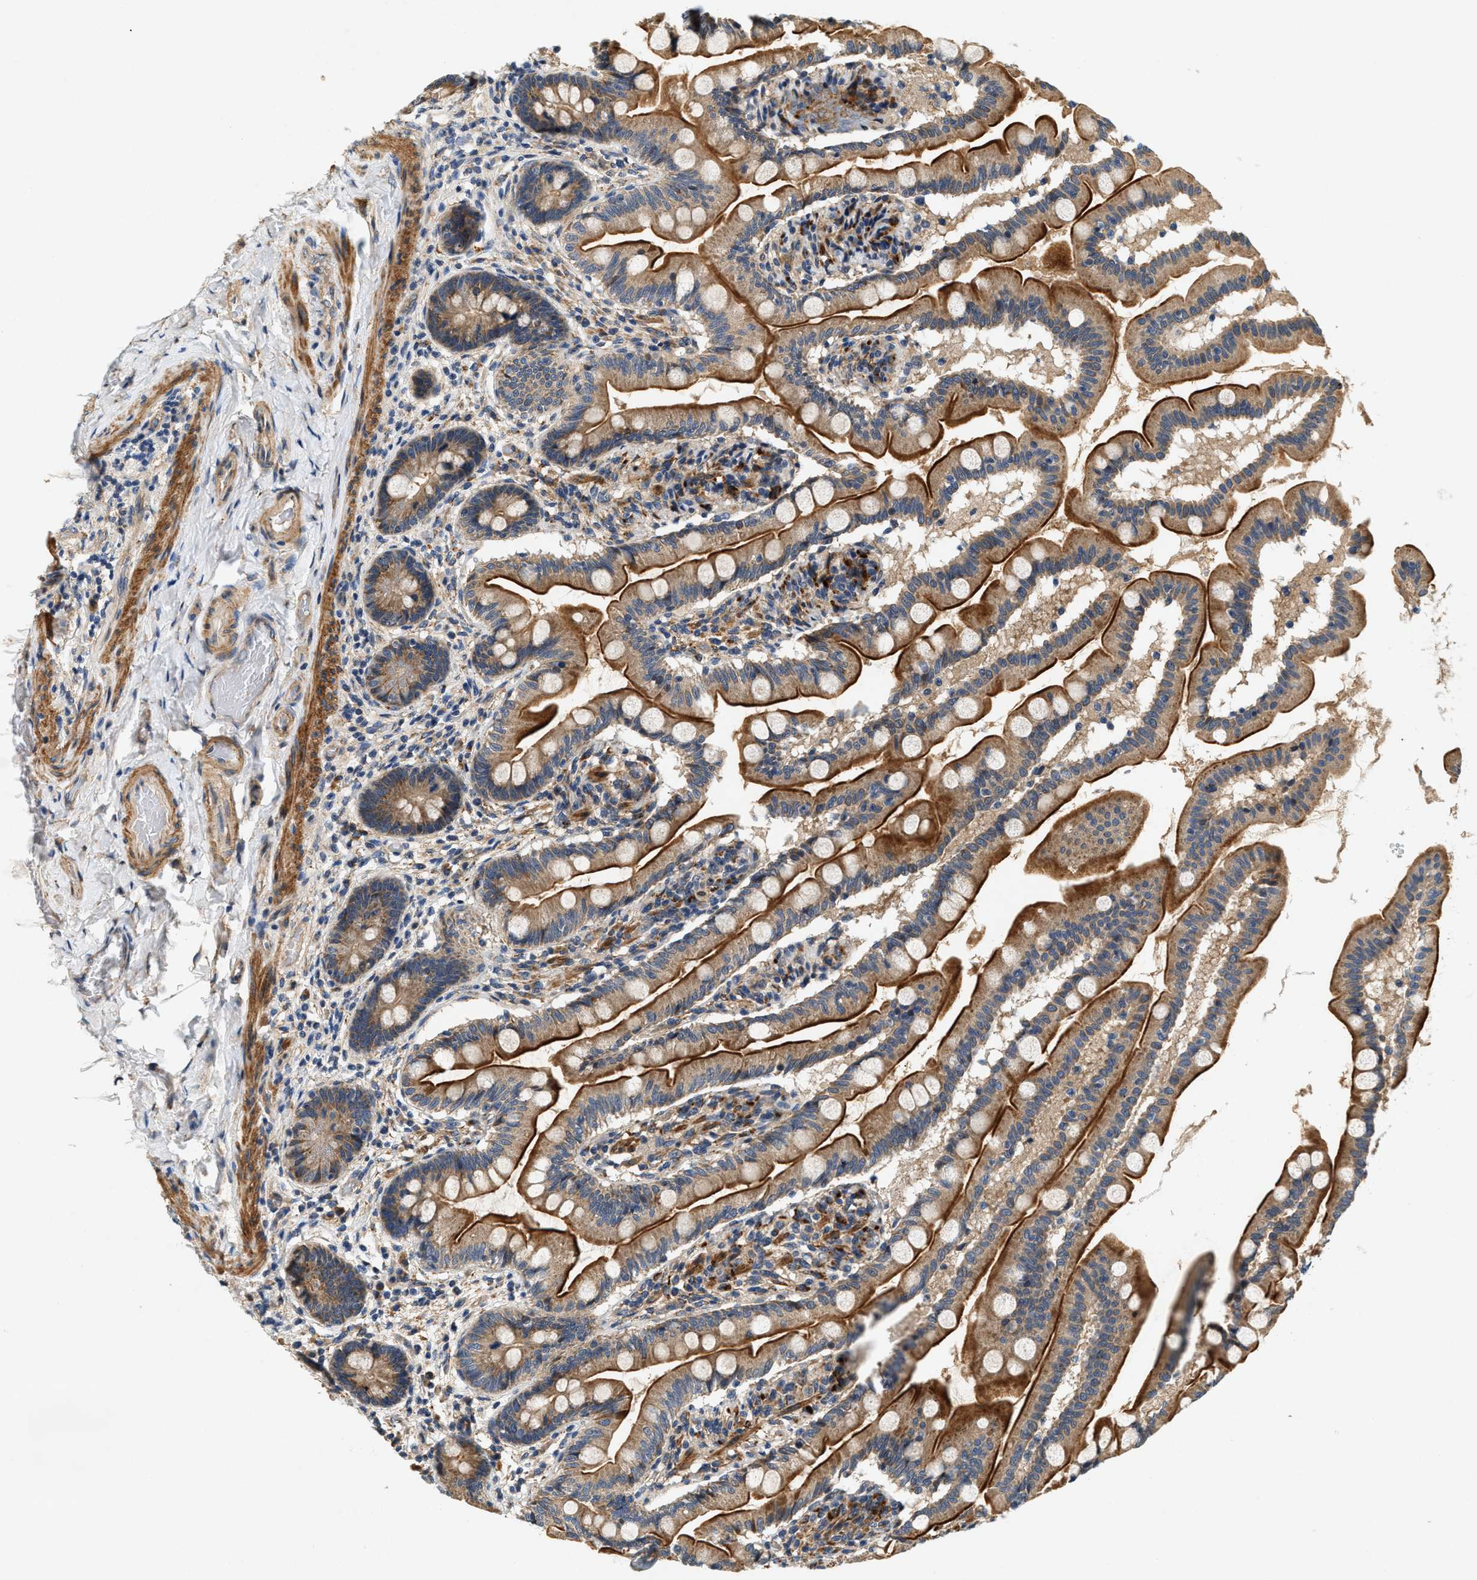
{"staining": {"intensity": "strong", "quantity": ">75%", "location": "cytoplasmic/membranous"}, "tissue": "small intestine", "cell_type": "Glandular cells", "image_type": "normal", "snomed": [{"axis": "morphology", "description": "Normal tissue, NOS"}, {"axis": "topography", "description": "Small intestine"}], "caption": "The image displays immunohistochemical staining of normal small intestine. There is strong cytoplasmic/membranous expression is identified in approximately >75% of glandular cells.", "gene": "DUSP10", "patient": {"sex": "female", "age": 56}}